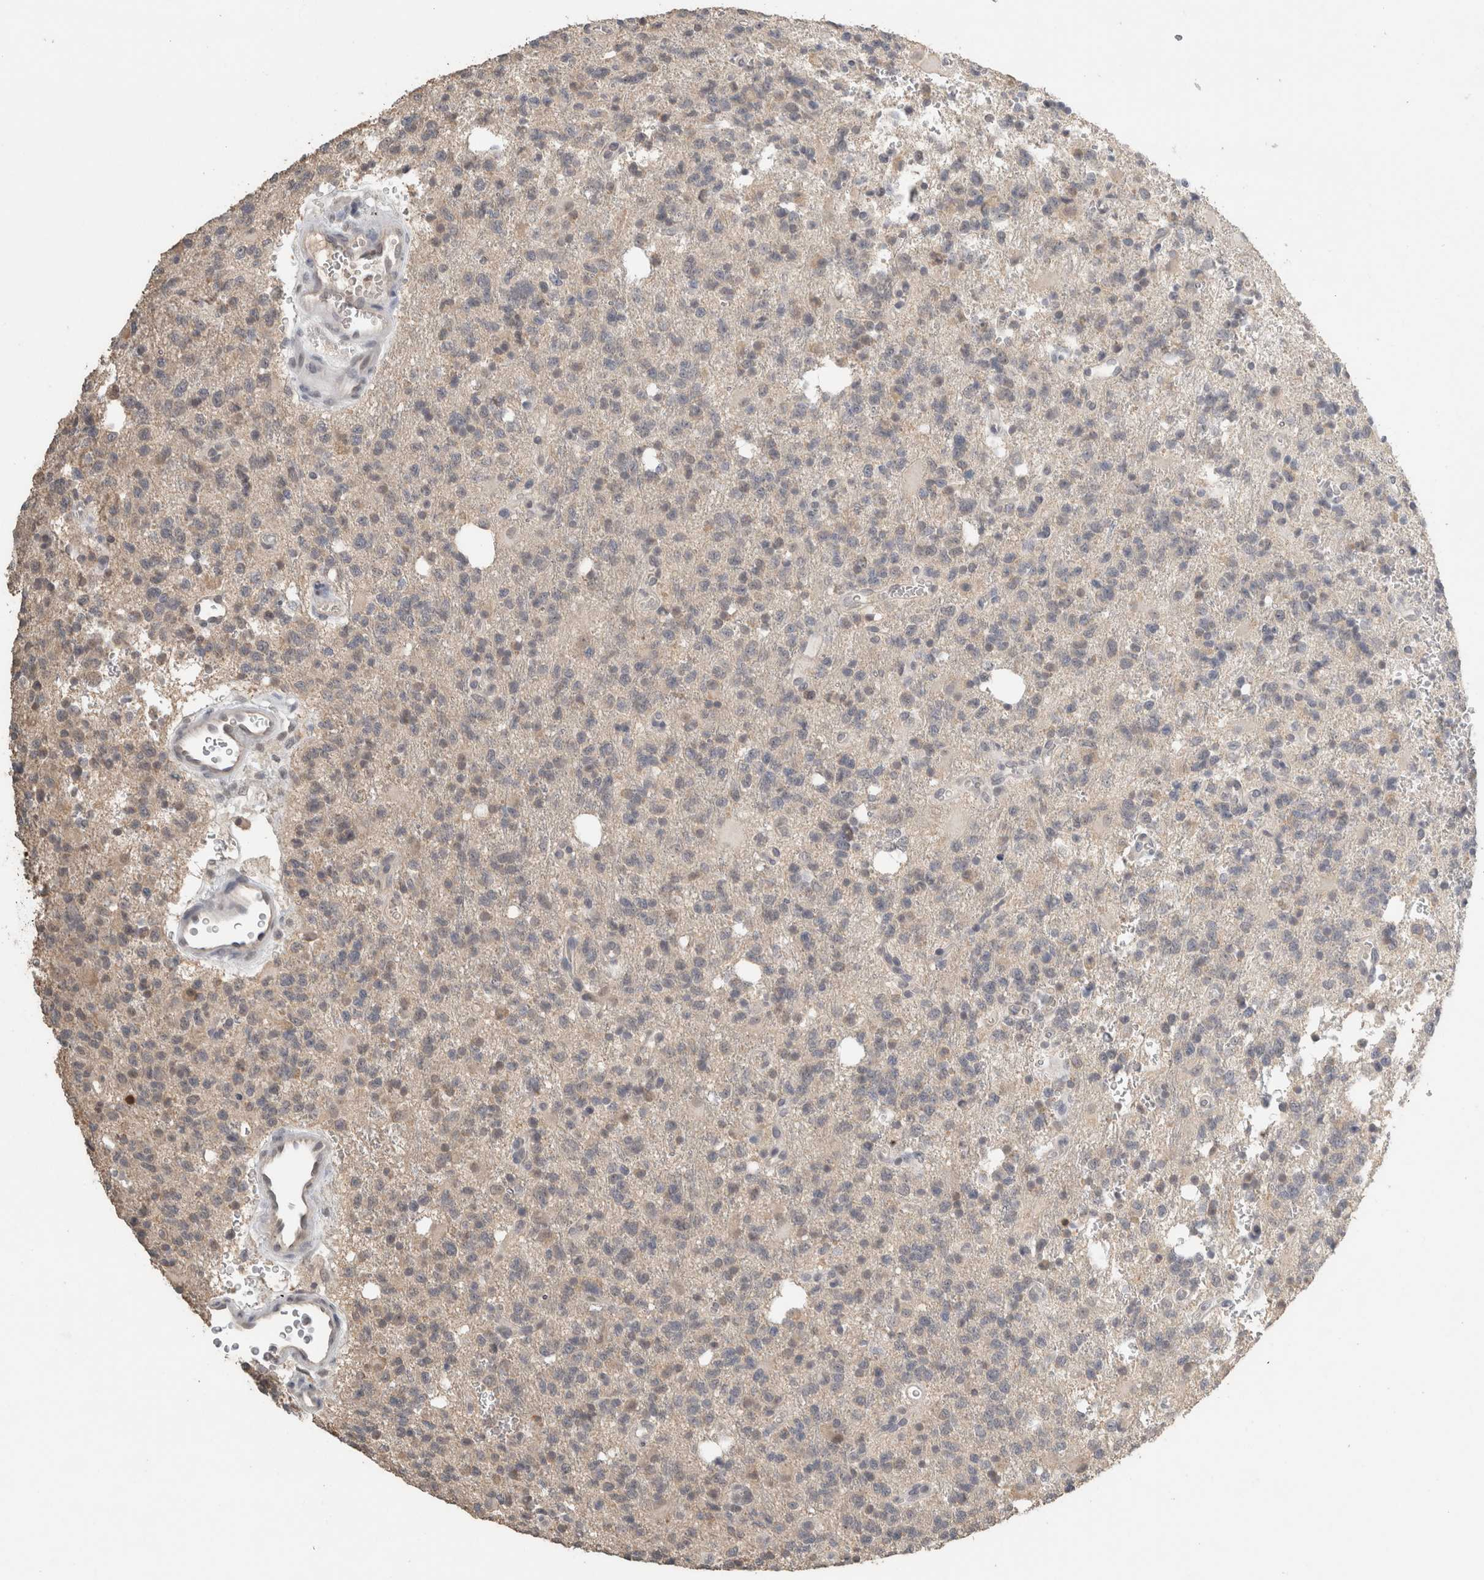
{"staining": {"intensity": "negative", "quantity": "none", "location": "none"}, "tissue": "glioma", "cell_type": "Tumor cells", "image_type": "cancer", "snomed": [{"axis": "morphology", "description": "Glioma, malignant, High grade"}, {"axis": "topography", "description": "Brain"}], "caption": "Tumor cells are negative for brown protein staining in glioma. (DAB (3,3'-diaminobenzidine) immunohistochemistry visualized using brightfield microscopy, high magnification).", "gene": "TRAT1", "patient": {"sex": "female", "age": 62}}